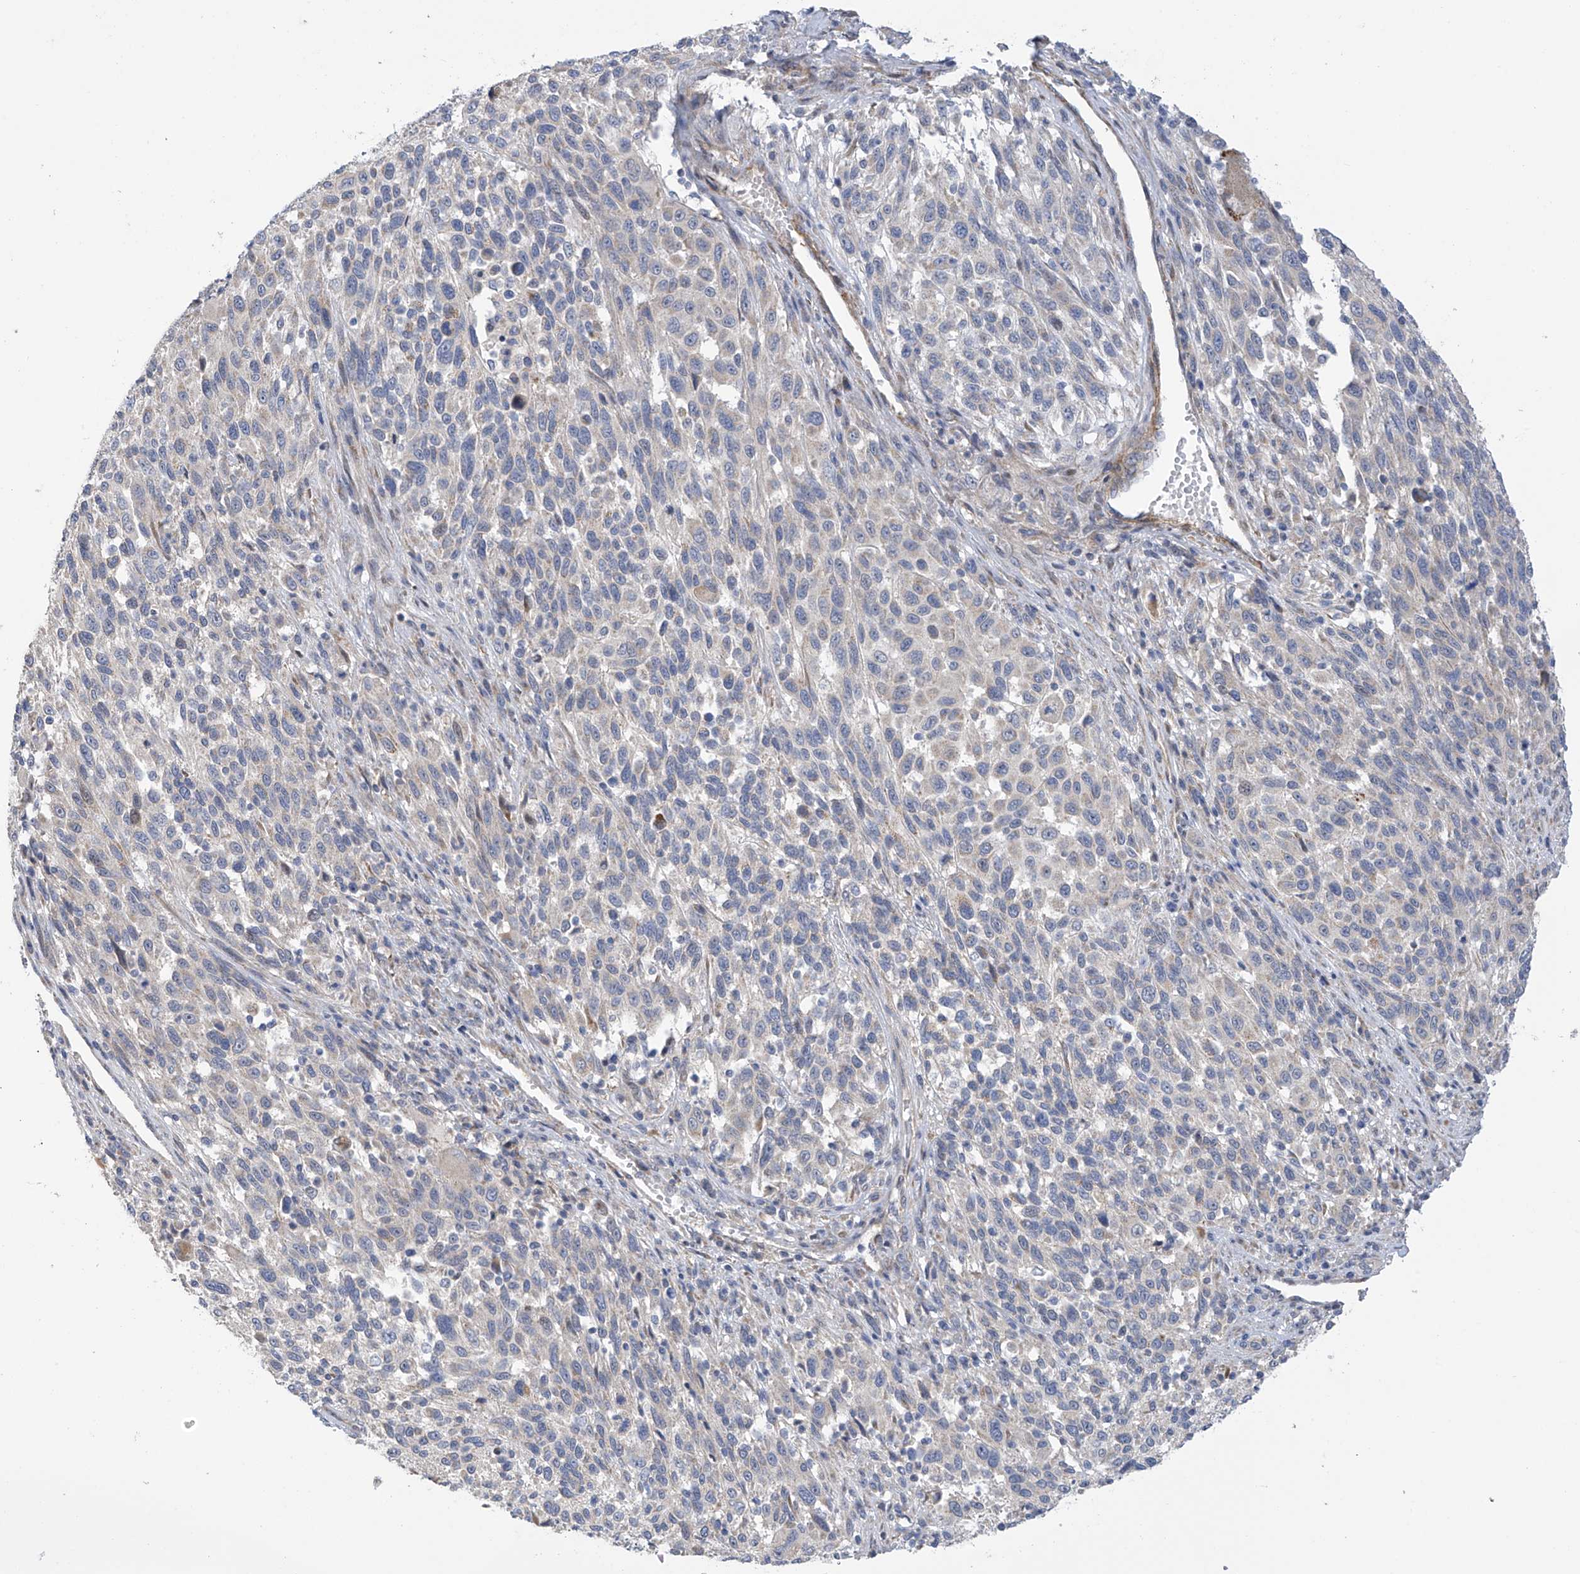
{"staining": {"intensity": "negative", "quantity": "none", "location": "none"}, "tissue": "melanoma", "cell_type": "Tumor cells", "image_type": "cancer", "snomed": [{"axis": "morphology", "description": "Malignant melanoma, Metastatic site"}, {"axis": "topography", "description": "Lymph node"}], "caption": "Histopathology image shows no significant protein positivity in tumor cells of melanoma.", "gene": "ZNF641", "patient": {"sex": "male", "age": 61}}